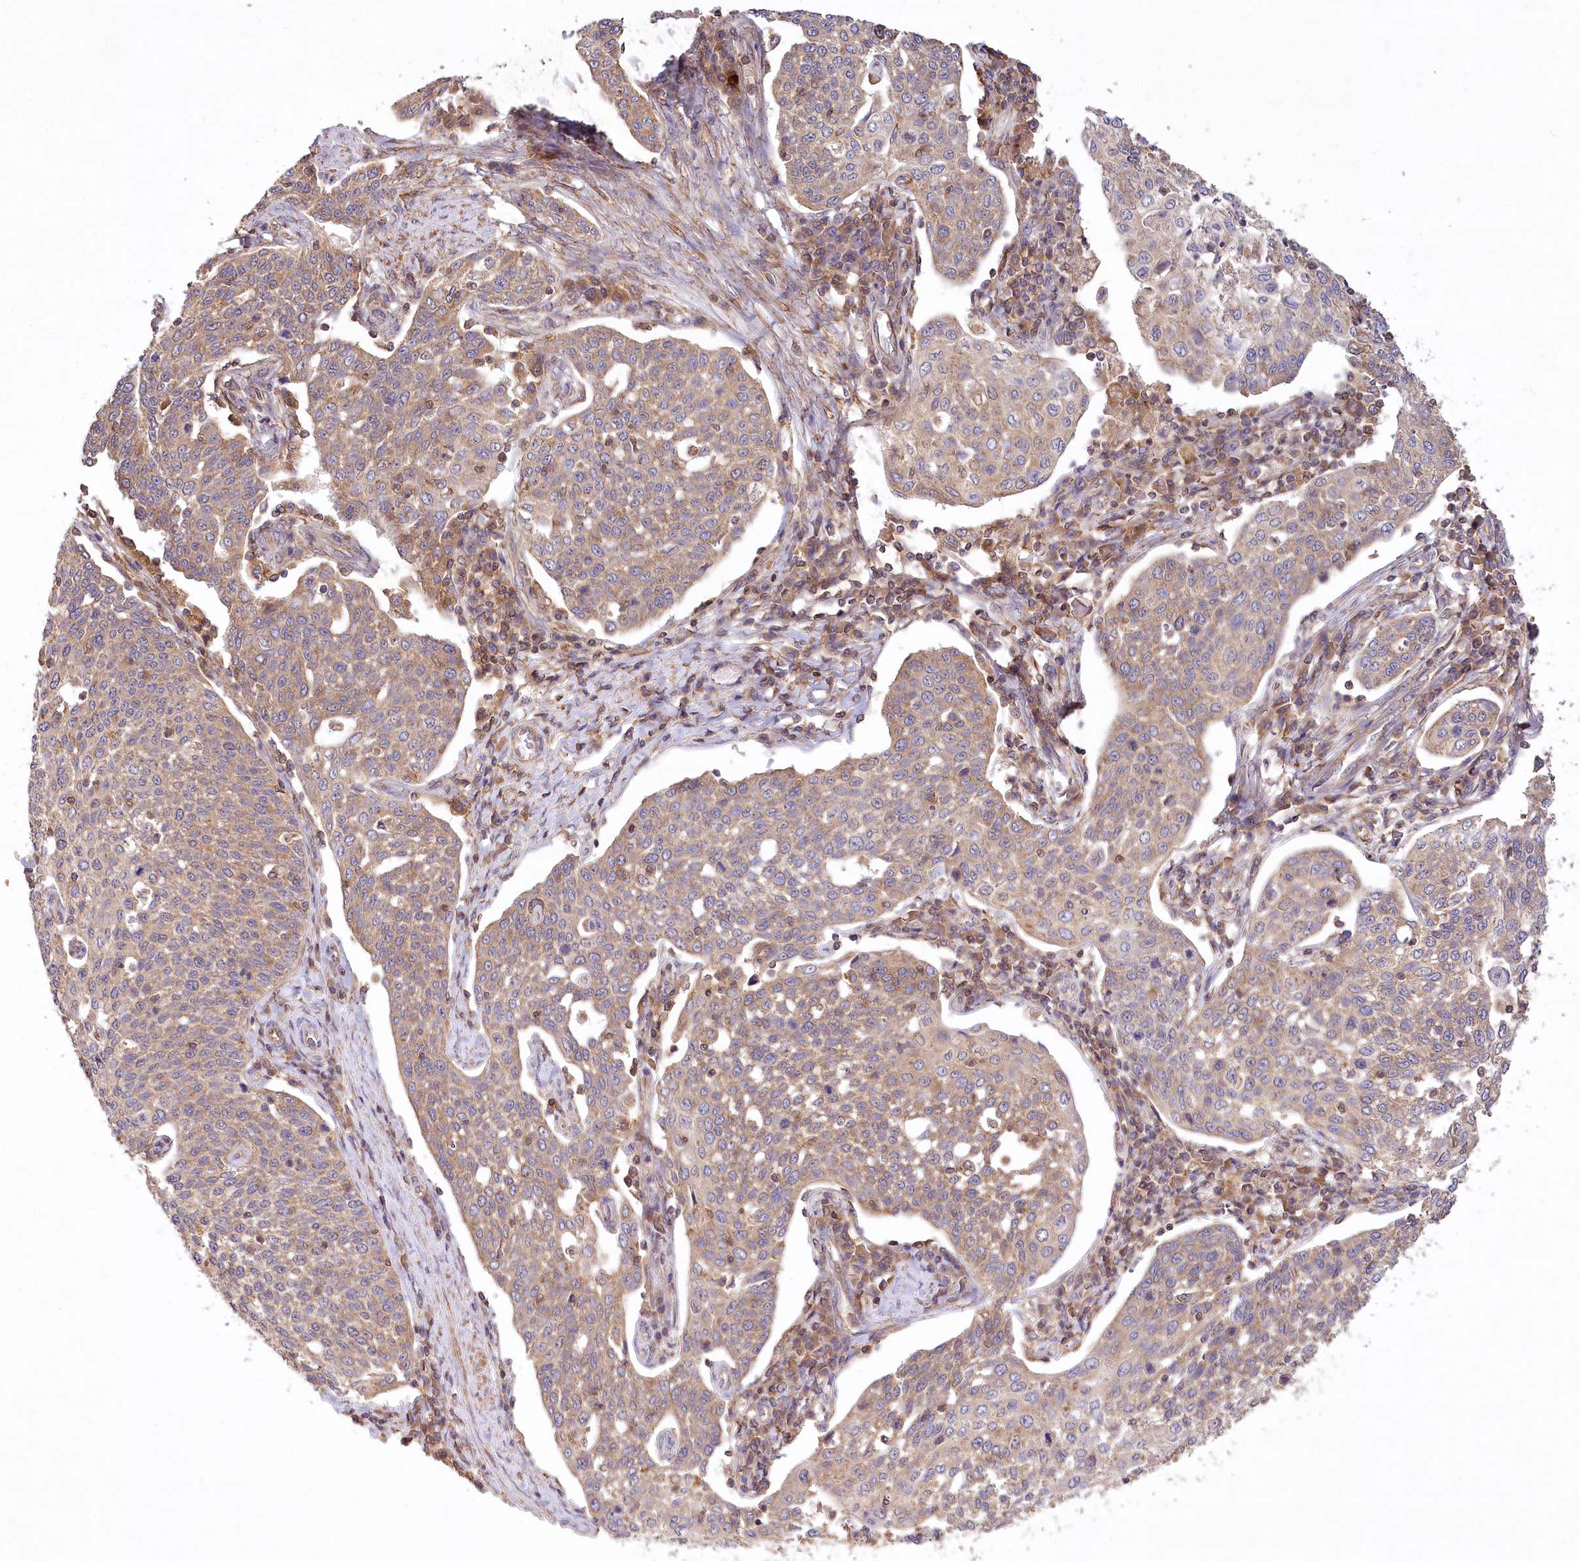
{"staining": {"intensity": "weak", "quantity": ">75%", "location": "cytoplasmic/membranous"}, "tissue": "cervical cancer", "cell_type": "Tumor cells", "image_type": "cancer", "snomed": [{"axis": "morphology", "description": "Squamous cell carcinoma, NOS"}, {"axis": "topography", "description": "Cervix"}], "caption": "IHC histopathology image of neoplastic tissue: human cervical cancer (squamous cell carcinoma) stained using immunohistochemistry demonstrates low levels of weak protein expression localized specifically in the cytoplasmic/membranous of tumor cells, appearing as a cytoplasmic/membranous brown color.", "gene": "LSS", "patient": {"sex": "female", "age": 34}}